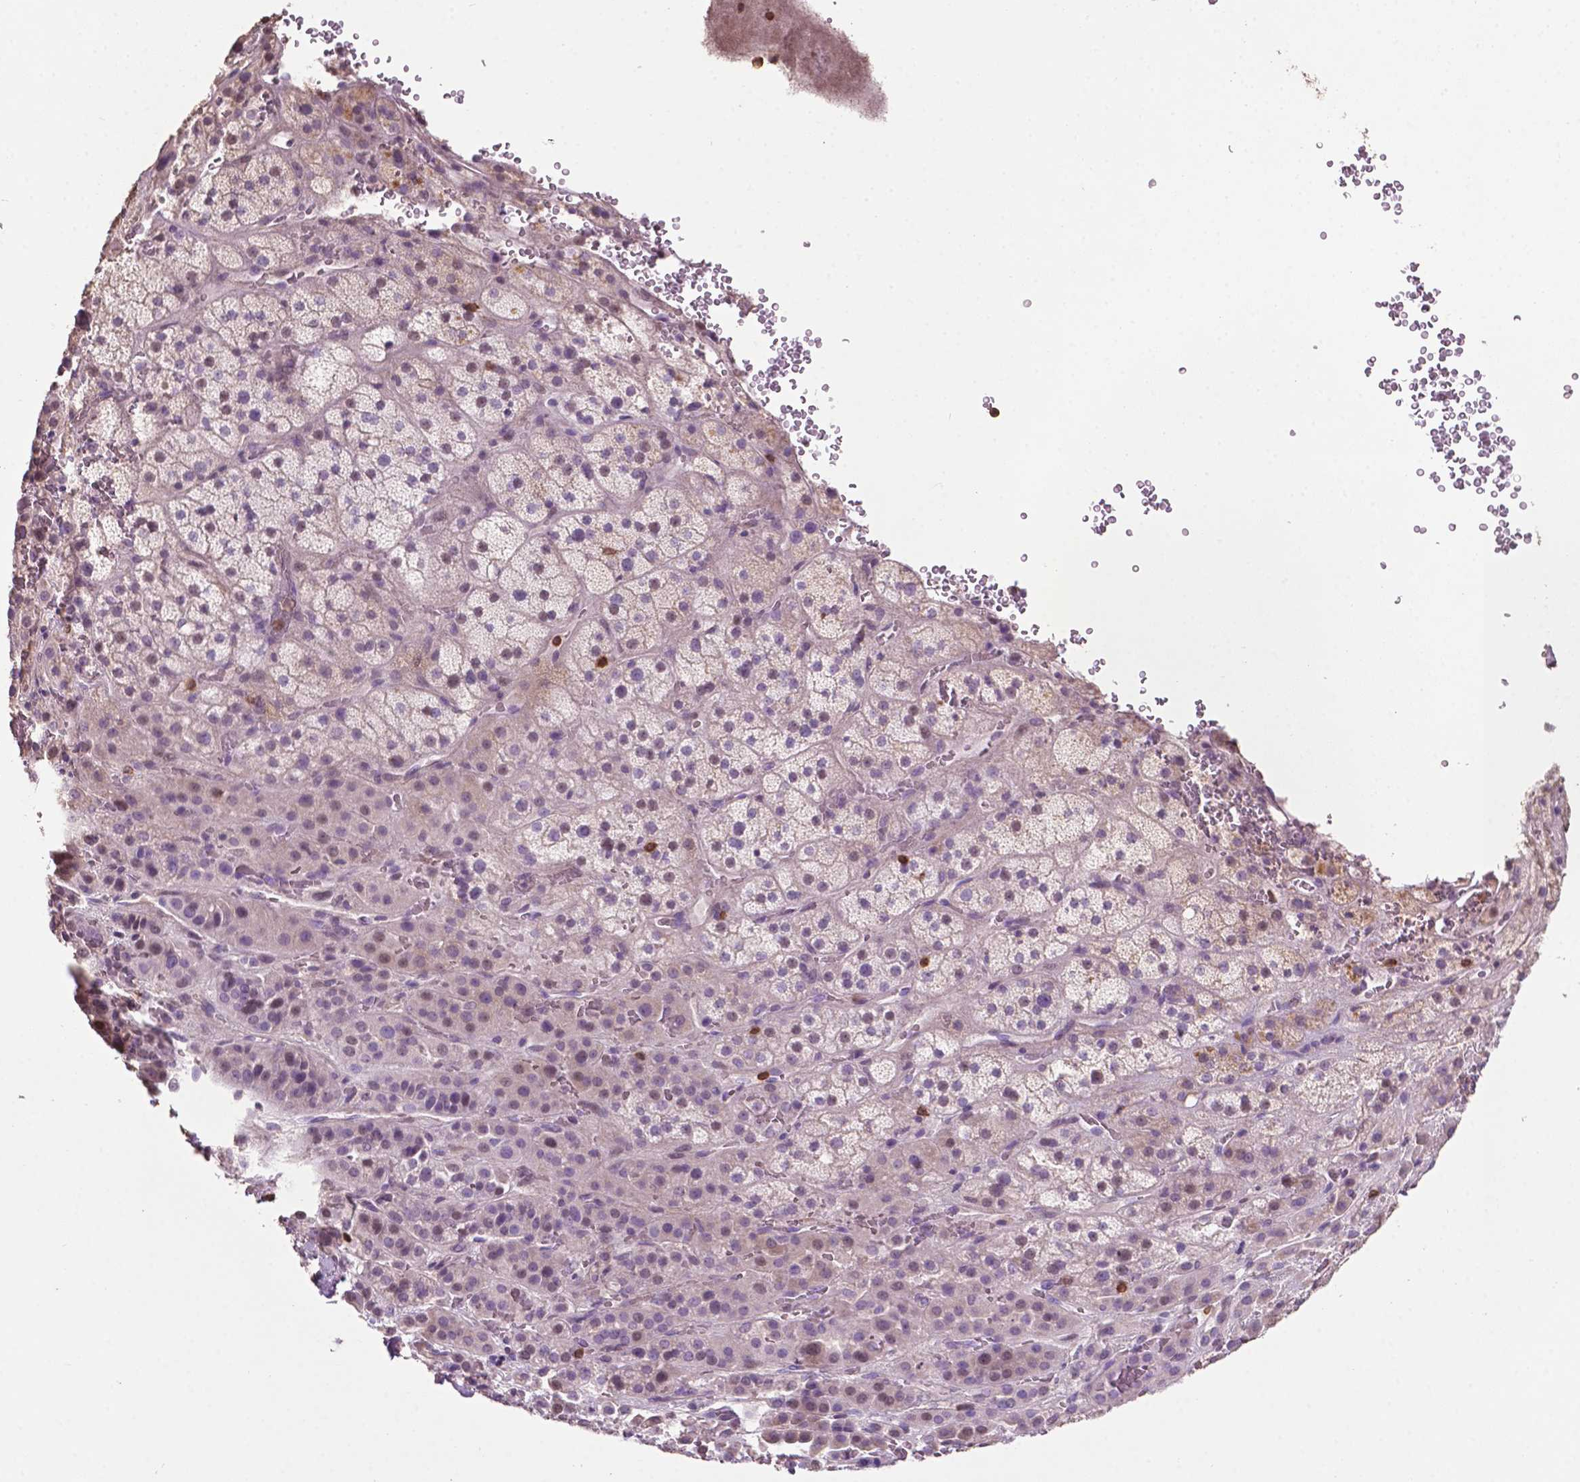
{"staining": {"intensity": "negative", "quantity": "none", "location": "none"}, "tissue": "adrenal gland", "cell_type": "Glandular cells", "image_type": "normal", "snomed": [{"axis": "morphology", "description": "Normal tissue, NOS"}, {"axis": "topography", "description": "Adrenal gland"}], "caption": "High power microscopy micrograph of an immunohistochemistry (IHC) image of normal adrenal gland, revealing no significant staining in glandular cells.", "gene": "TBC1D10C", "patient": {"sex": "male", "age": 57}}